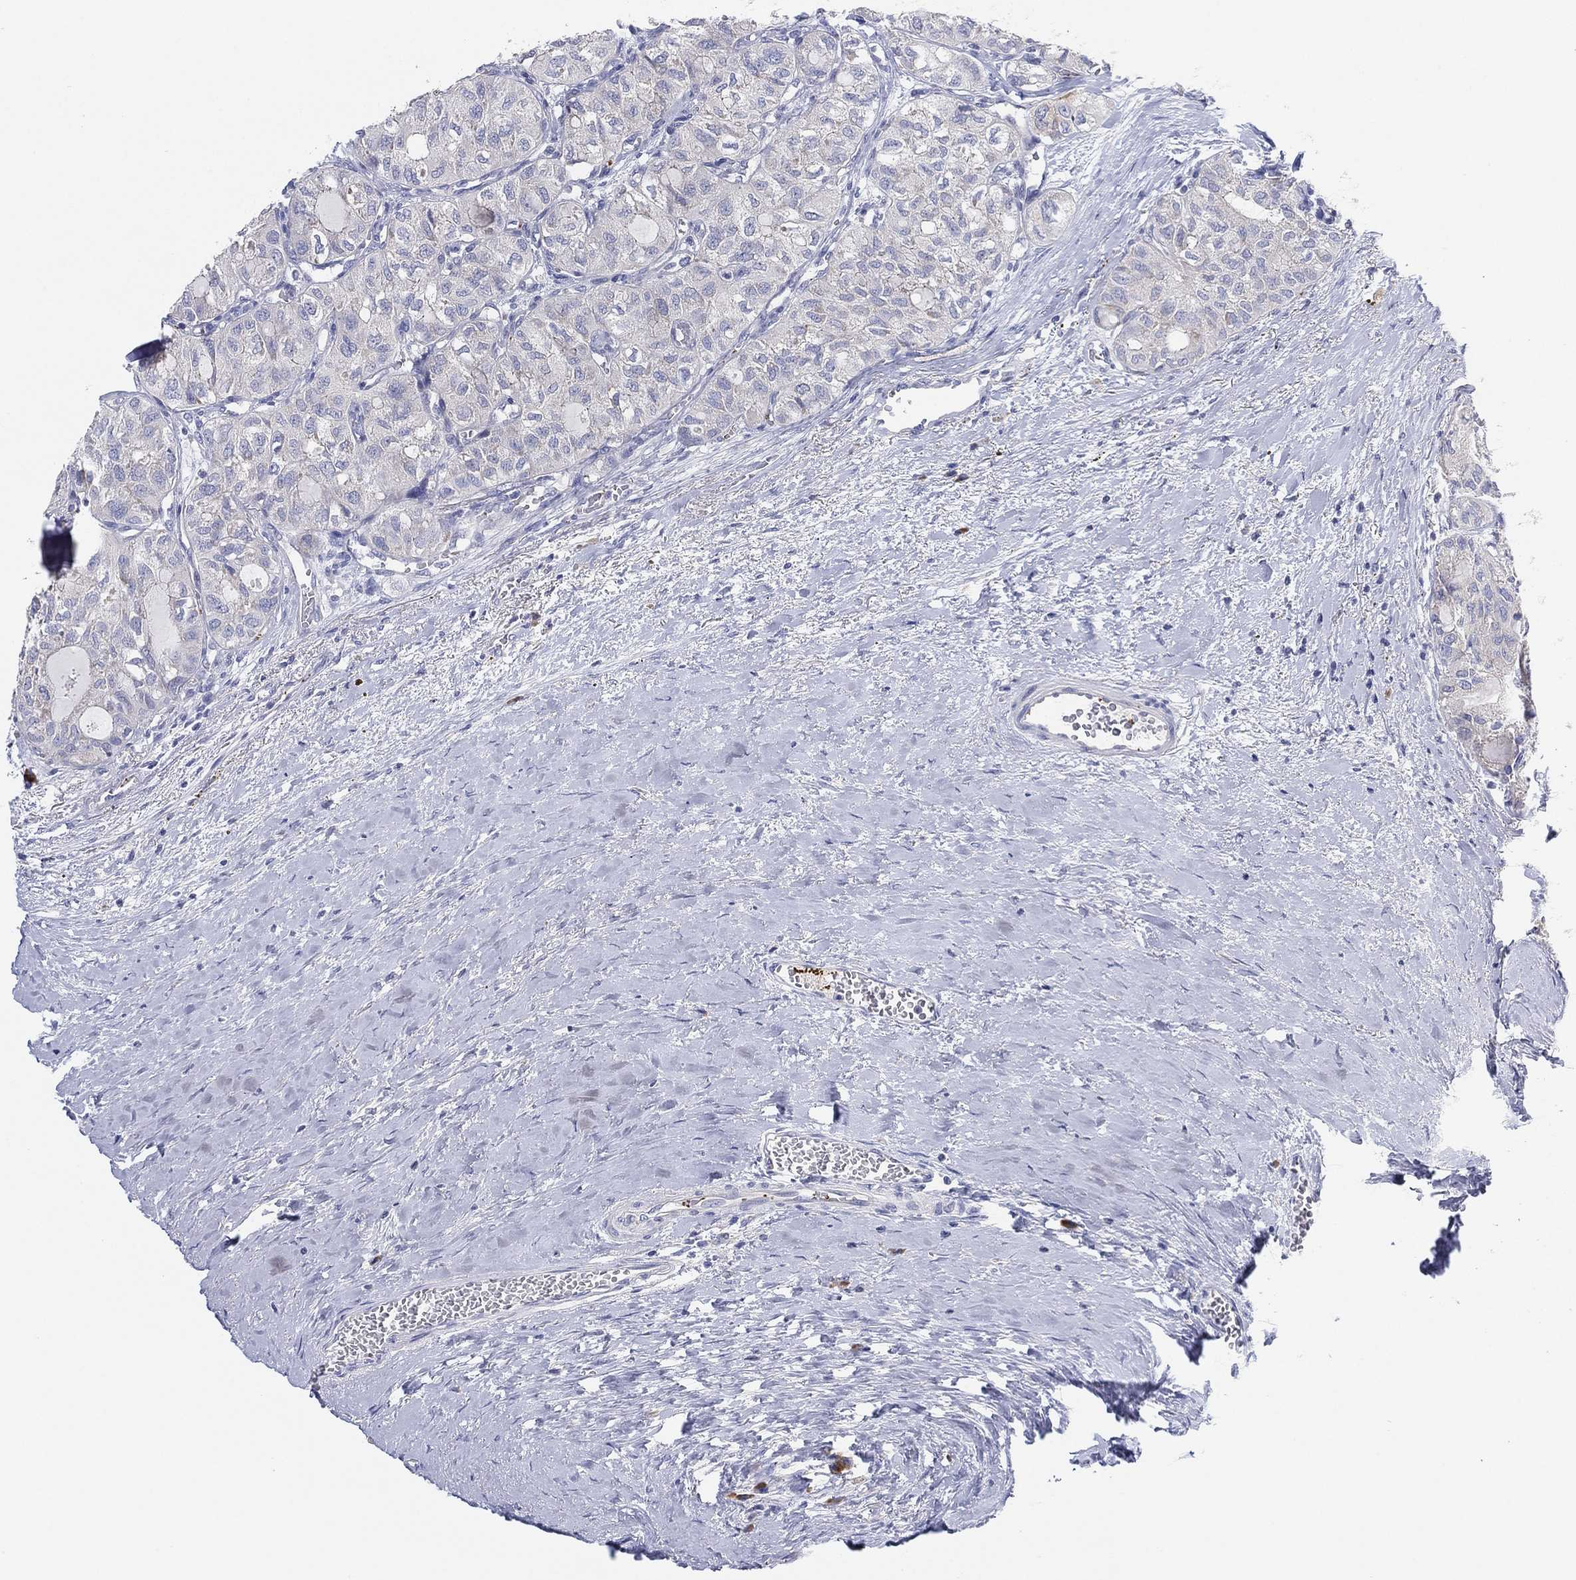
{"staining": {"intensity": "negative", "quantity": "none", "location": "none"}, "tissue": "thyroid cancer", "cell_type": "Tumor cells", "image_type": "cancer", "snomed": [{"axis": "morphology", "description": "Follicular adenoma carcinoma, NOS"}, {"axis": "topography", "description": "Thyroid gland"}], "caption": "Thyroid follicular adenoma carcinoma stained for a protein using immunohistochemistry (IHC) exhibits no positivity tumor cells.", "gene": "TMEM40", "patient": {"sex": "male", "age": 75}}